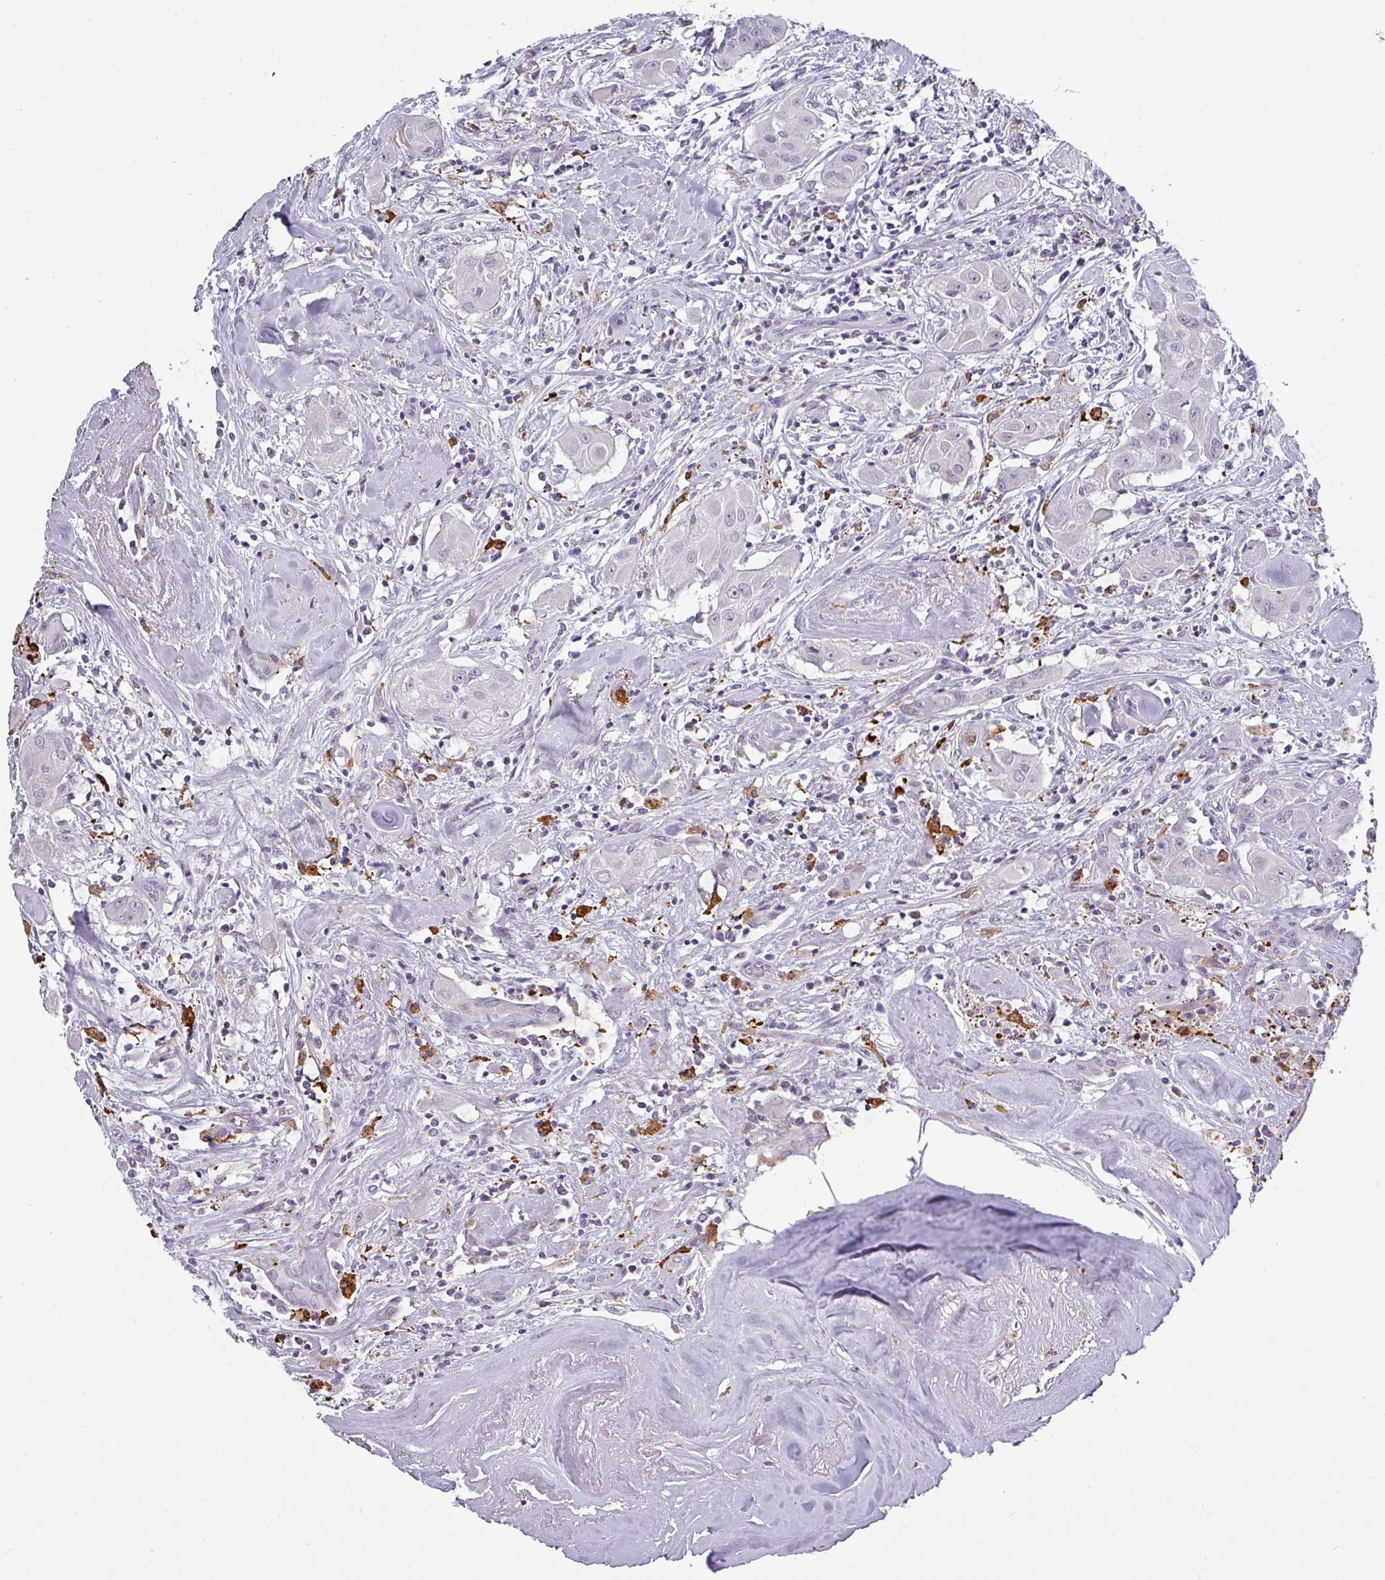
{"staining": {"intensity": "negative", "quantity": "none", "location": "none"}, "tissue": "thyroid cancer", "cell_type": "Tumor cells", "image_type": "cancer", "snomed": [{"axis": "morphology", "description": "Papillary adenocarcinoma, NOS"}, {"axis": "topography", "description": "Thyroid gland"}], "caption": "Thyroid cancer (papillary adenocarcinoma) was stained to show a protein in brown. There is no significant positivity in tumor cells.", "gene": "SLC26A9", "patient": {"sex": "female", "age": 59}}